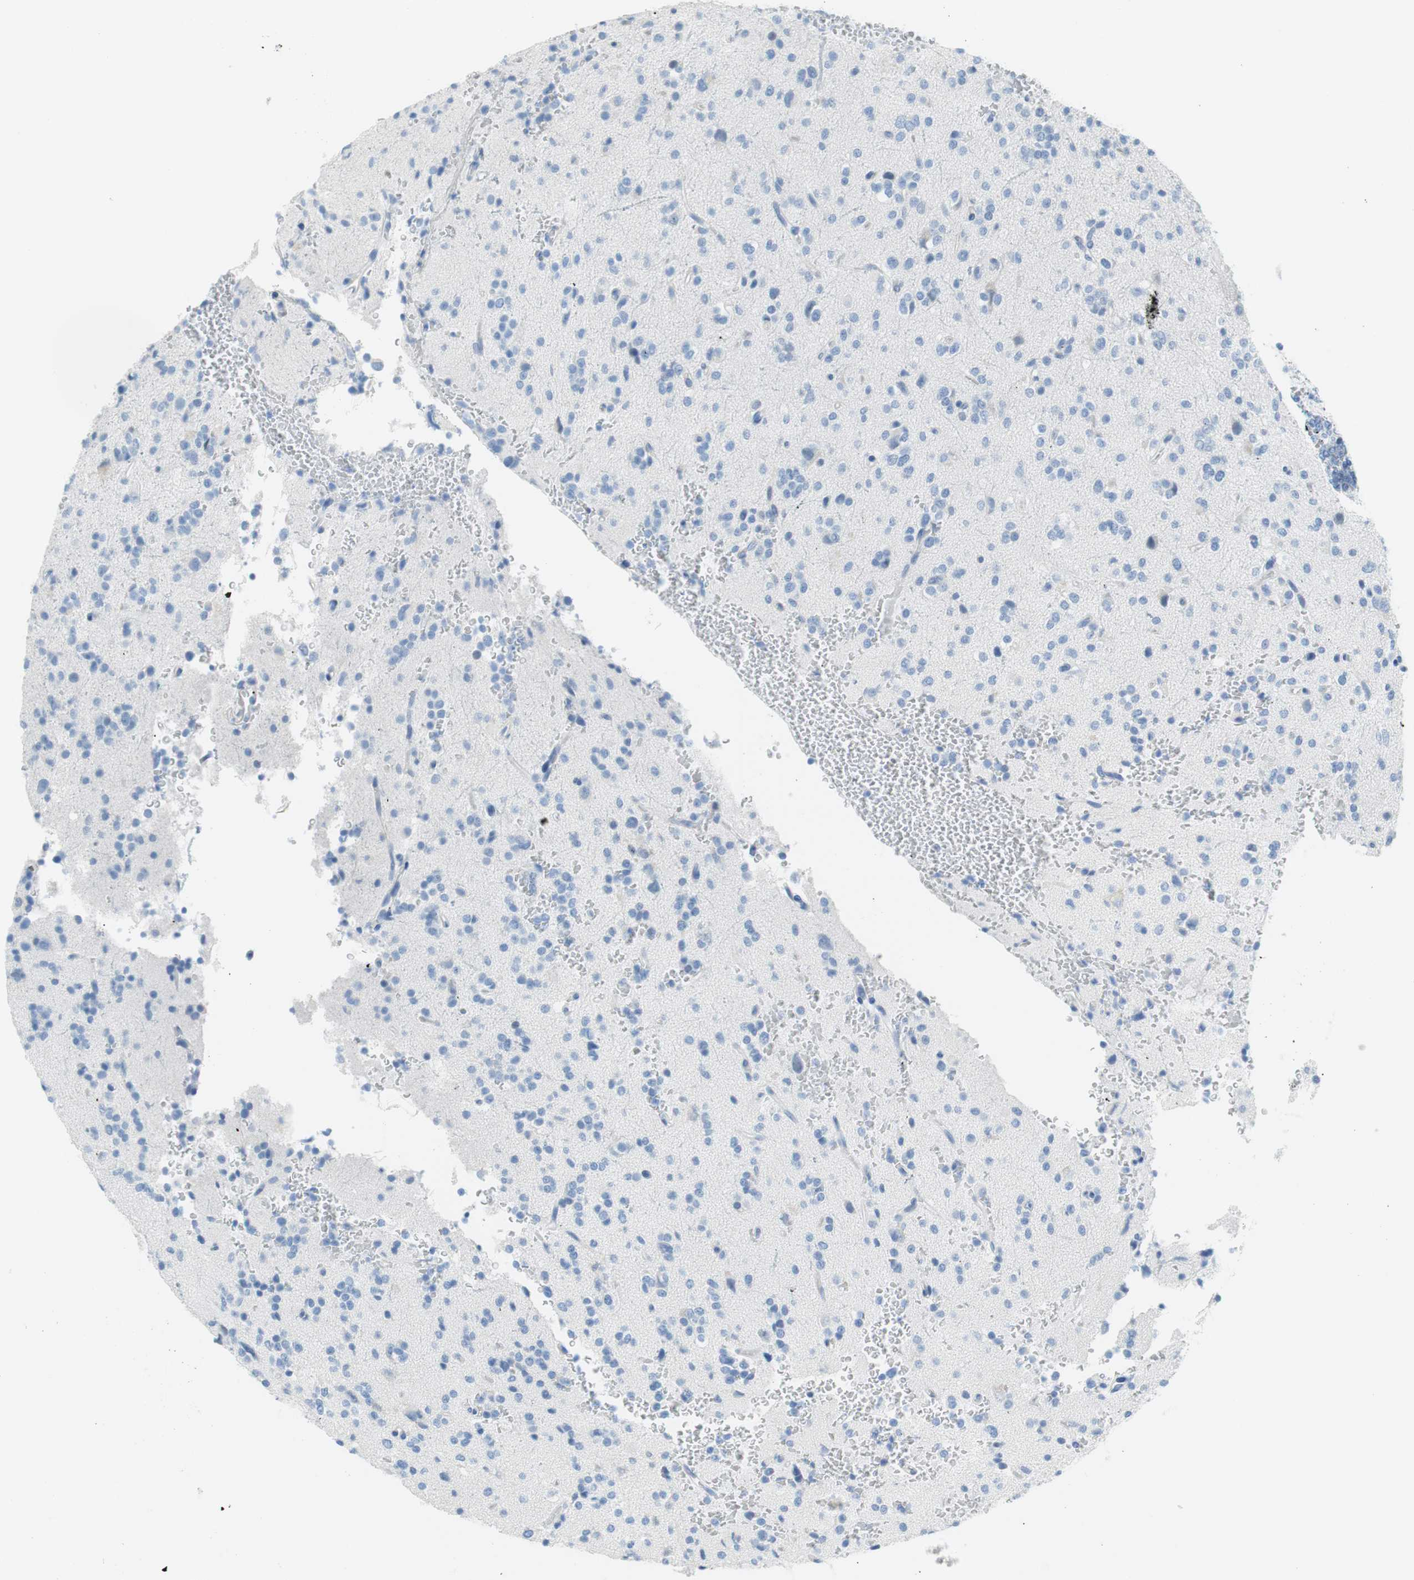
{"staining": {"intensity": "negative", "quantity": "none", "location": "none"}, "tissue": "glioma", "cell_type": "Tumor cells", "image_type": "cancer", "snomed": [{"axis": "morphology", "description": "Glioma, malignant, High grade"}, {"axis": "topography", "description": "Brain"}], "caption": "Immunohistochemistry (IHC) micrograph of neoplastic tissue: malignant glioma (high-grade) stained with DAB exhibits no significant protein expression in tumor cells.", "gene": "MYH1", "patient": {"sex": "male", "age": 47}}